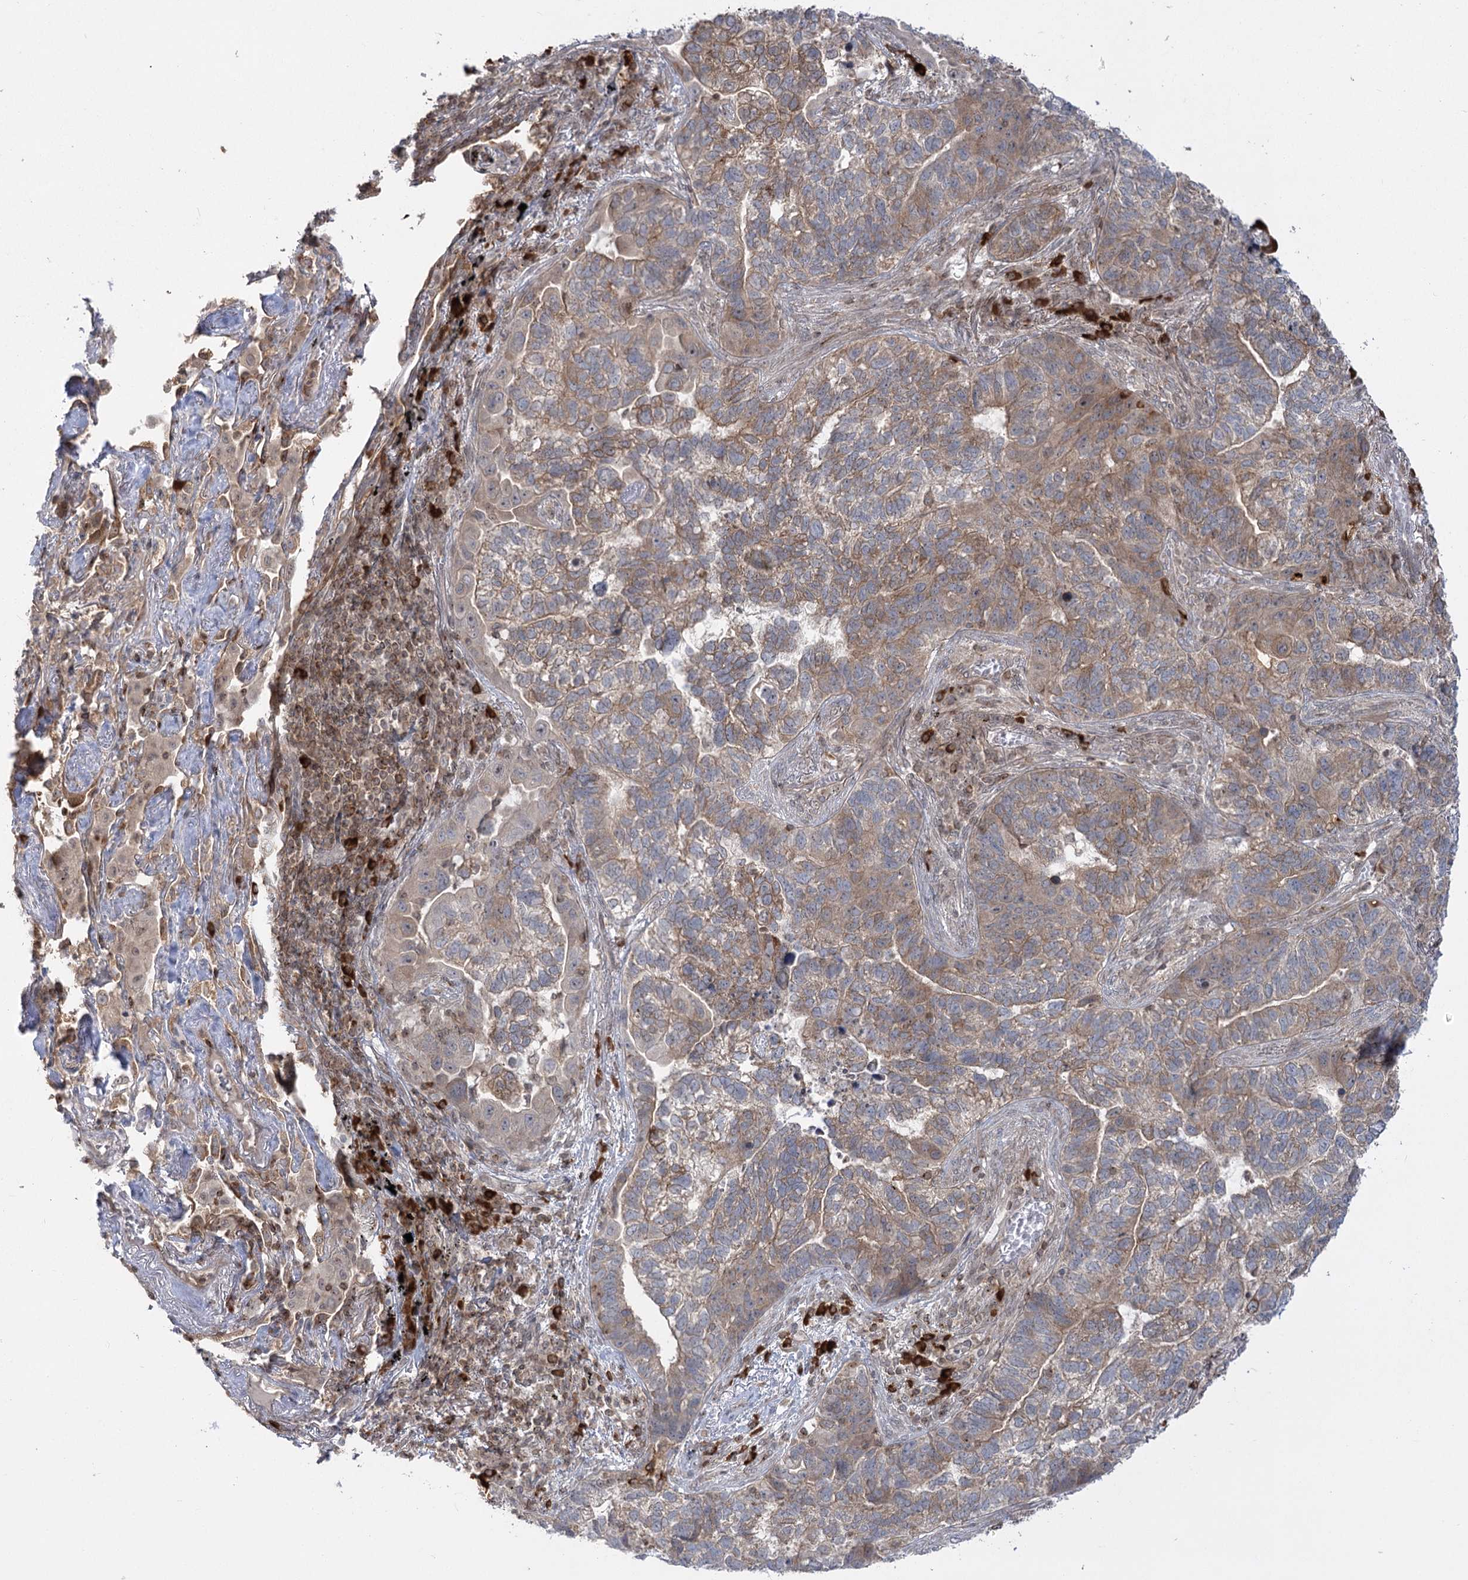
{"staining": {"intensity": "strong", "quantity": "25%-75%", "location": "cytoplasmic/membranous"}, "tissue": "lung cancer", "cell_type": "Tumor cells", "image_type": "cancer", "snomed": [{"axis": "morphology", "description": "Adenocarcinoma, NOS"}, {"axis": "topography", "description": "Lung"}], "caption": "A brown stain highlights strong cytoplasmic/membranous positivity of a protein in lung cancer (adenocarcinoma) tumor cells.", "gene": "SYTL1", "patient": {"sex": "male", "age": 67}}